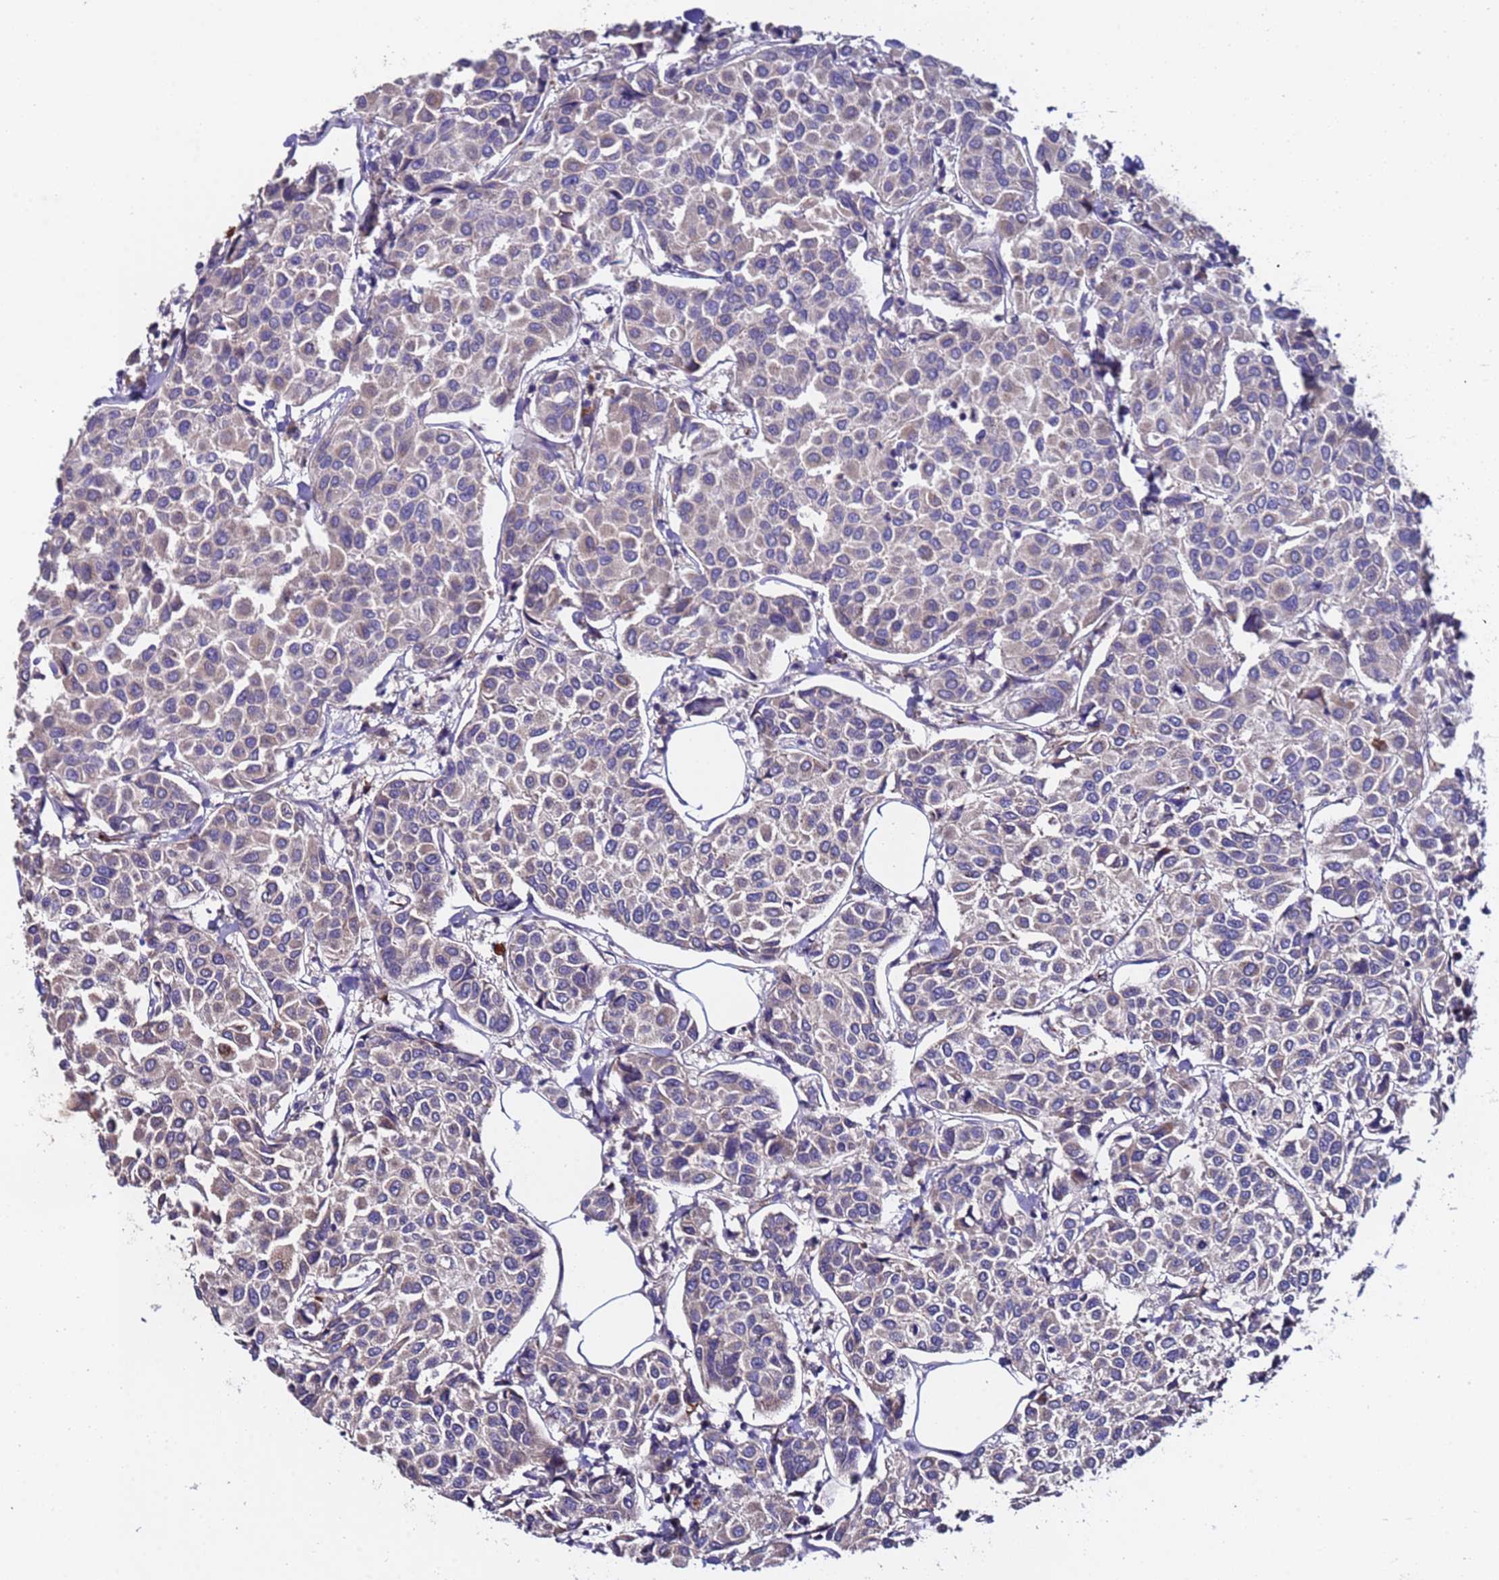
{"staining": {"intensity": "weak", "quantity": "<25%", "location": "cytoplasmic/membranous"}, "tissue": "breast cancer", "cell_type": "Tumor cells", "image_type": "cancer", "snomed": [{"axis": "morphology", "description": "Duct carcinoma"}, {"axis": "topography", "description": "Breast"}], "caption": "DAB (3,3'-diaminobenzidine) immunohistochemical staining of human breast intraductal carcinoma shows no significant positivity in tumor cells.", "gene": "ZNF248", "patient": {"sex": "female", "age": 55}}